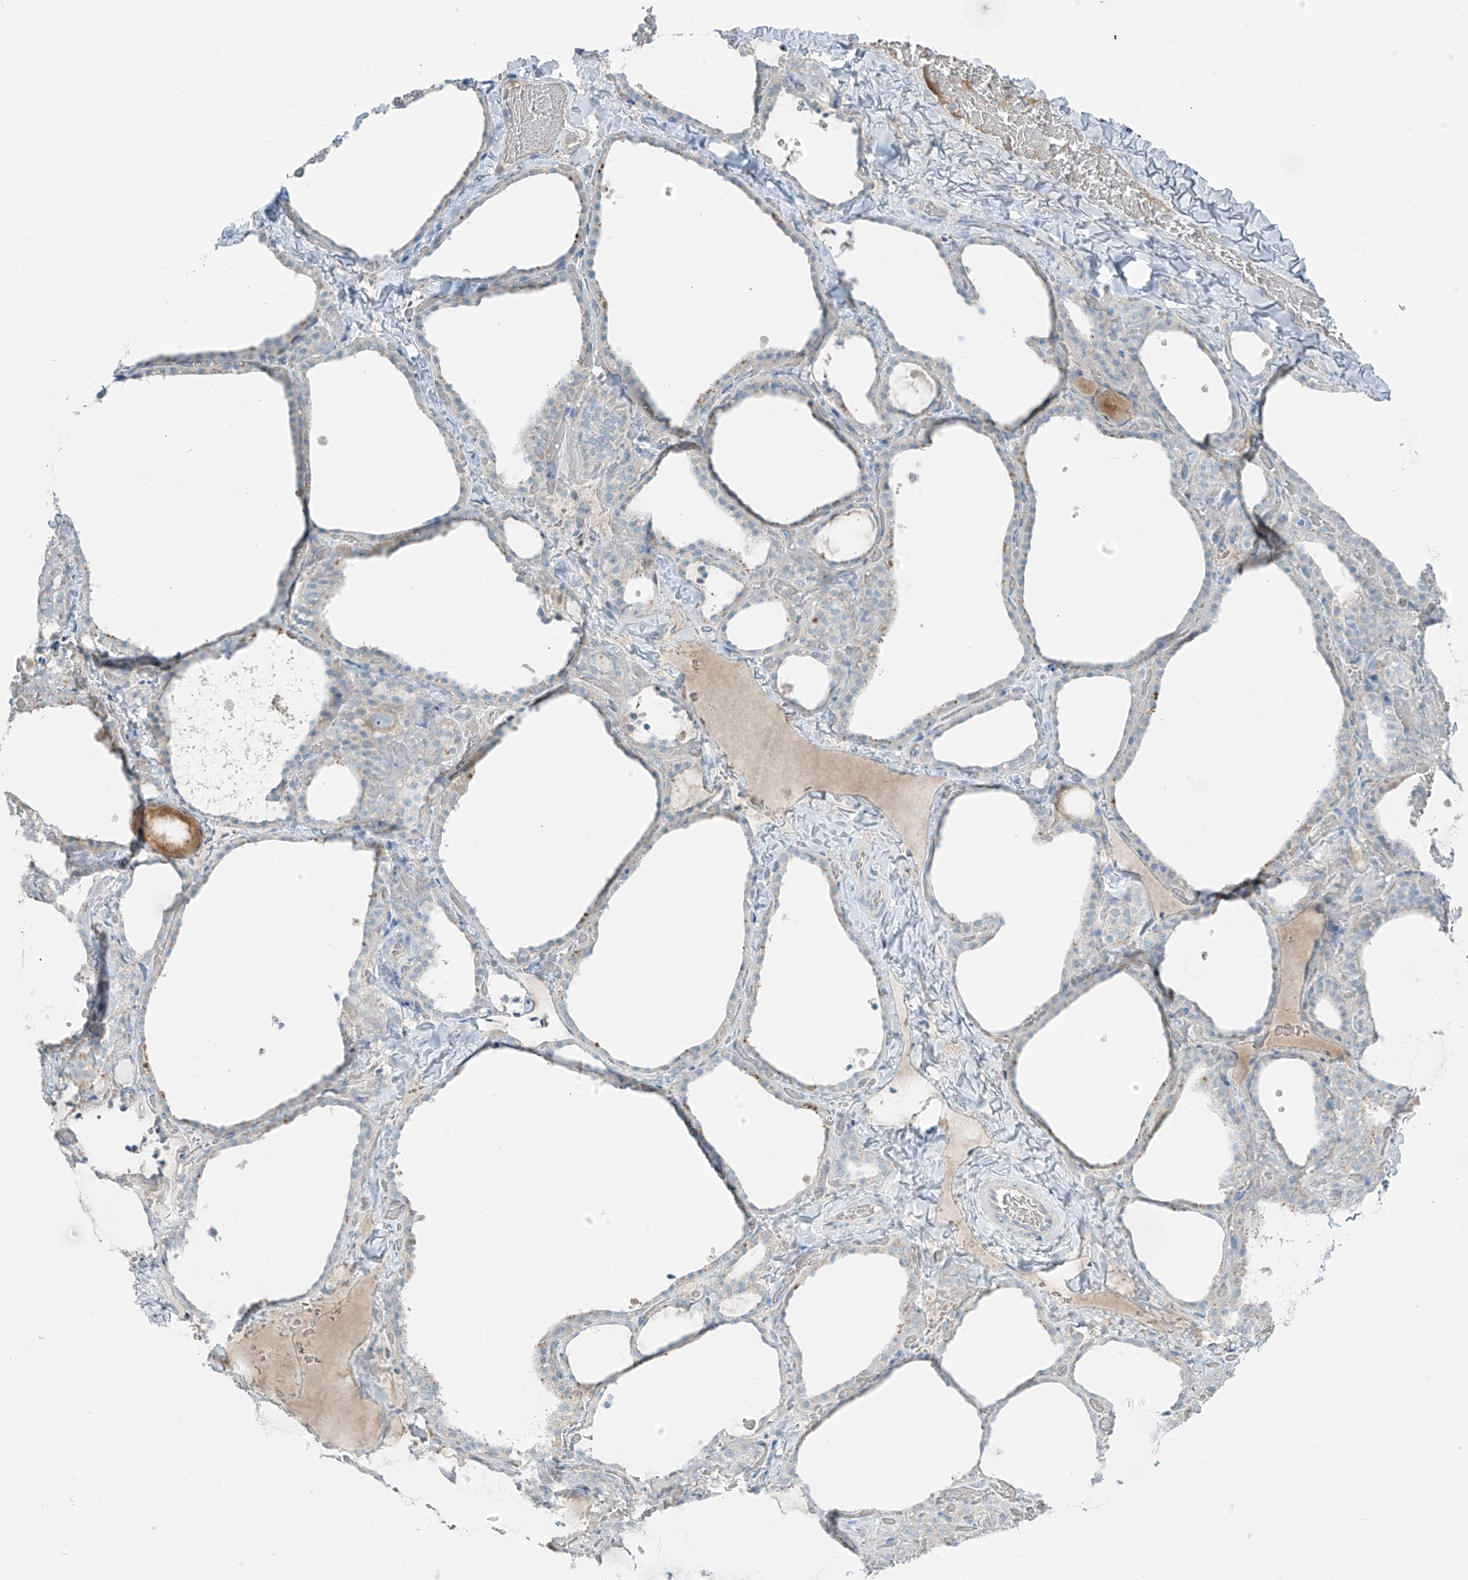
{"staining": {"intensity": "negative", "quantity": "none", "location": "none"}, "tissue": "thyroid gland", "cell_type": "Glandular cells", "image_type": "normal", "snomed": [{"axis": "morphology", "description": "Normal tissue, NOS"}, {"axis": "topography", "description": "Thyroid gland"}], "caption": "Glandular cells are negative for protein expression in benign human thyroid gland. (Stains: DAB (3,3'-diaminobenzidine) immunohistochemistry (IHC) with hematoxylin counter stain, Microscopy: brightfield microscopy at high magnification).", "gene": "FAM131C", "patient": {"sex": "female", "age": 22}}